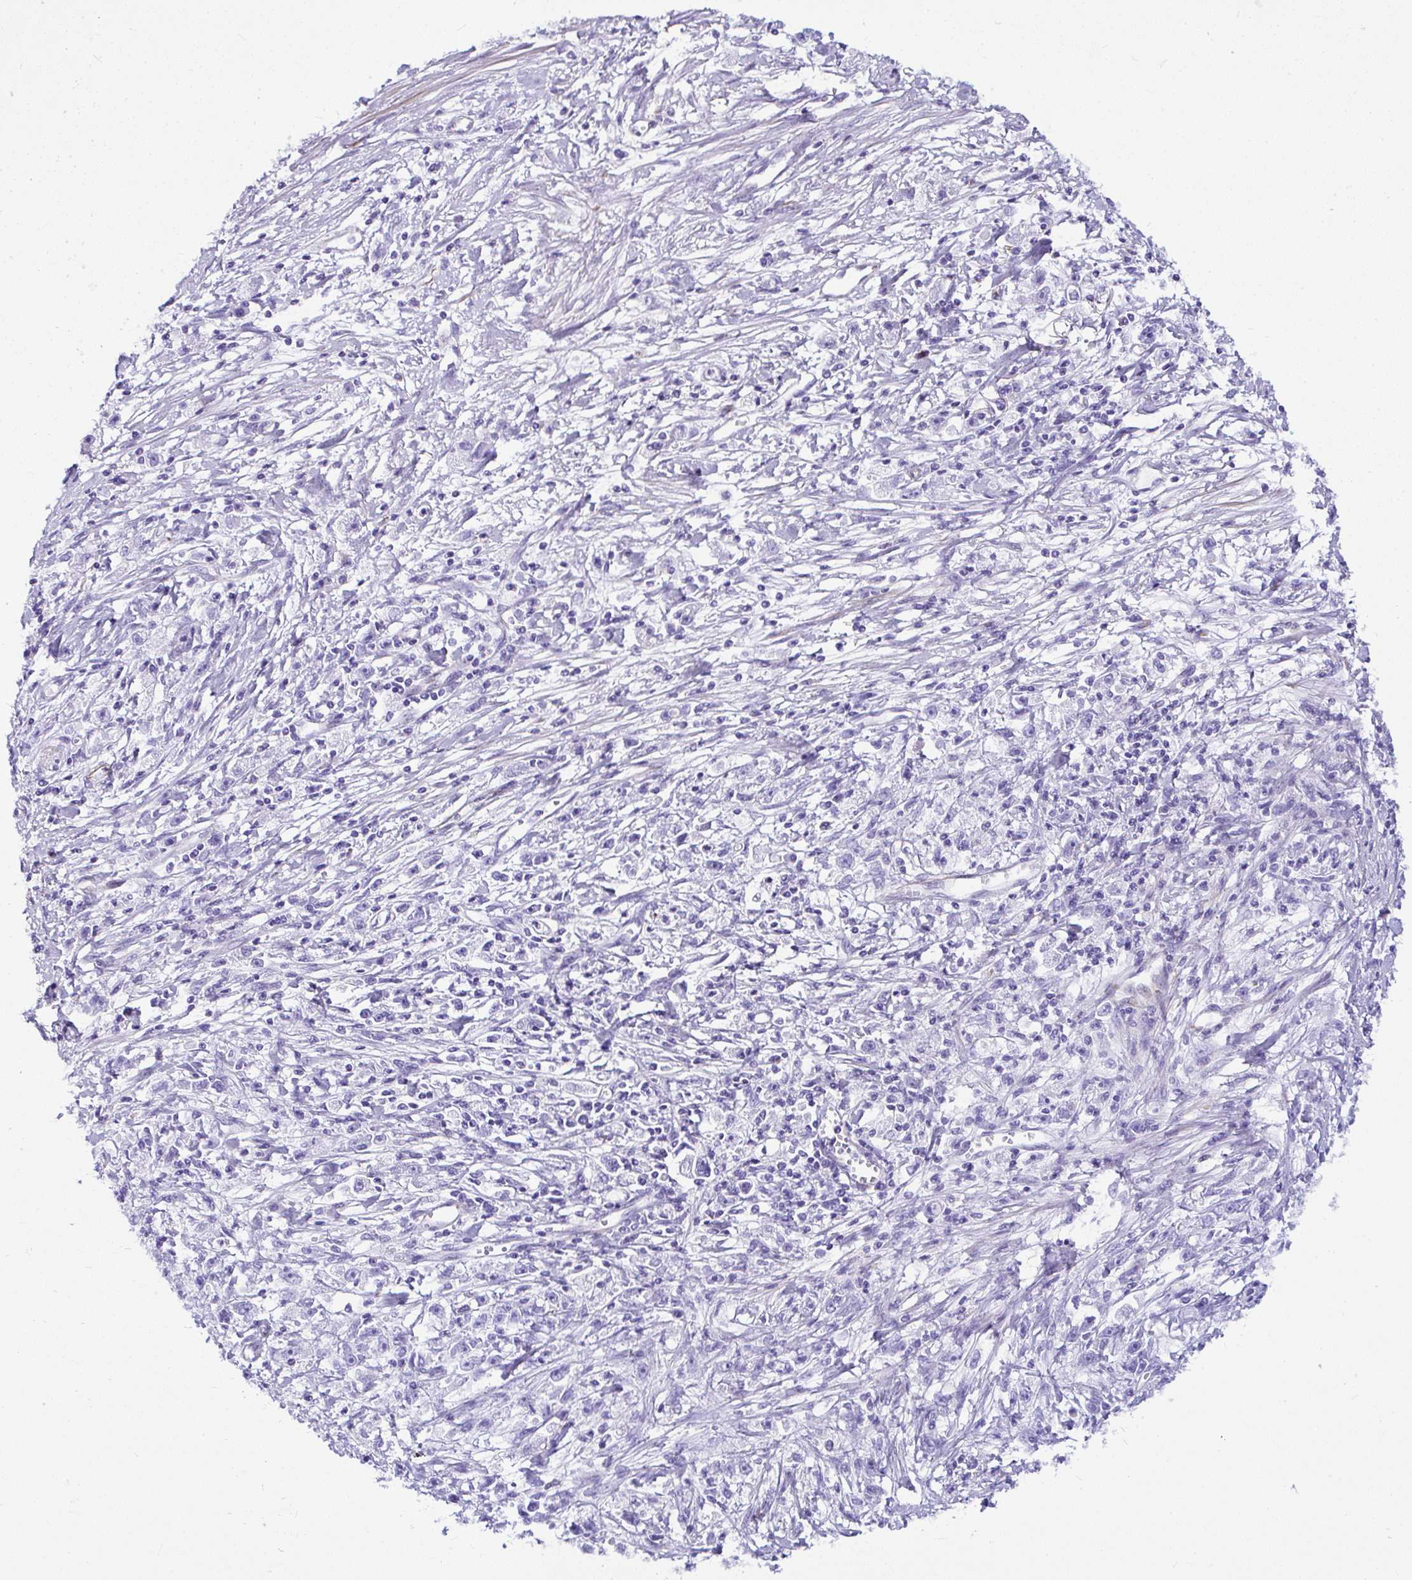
{"staining": {"intensity": "negative", "quantity": "none", "location": "none"}, "tissue": "stomach cancer", "cell_type": "Tumor cells", "image_type": "cancer", "snomed": [{"axis": "morphology", "description": "Adenocarcinoma, NOS"}, {"axis": "topography", "description": "Stomach"}], "caption": "The immunohistochemistry image has no significant staining in tumor cells of stomach adenocarcinoma tissue.", "gene": "DEPDC5", "patient": {"sex": "female", "age": 59}}